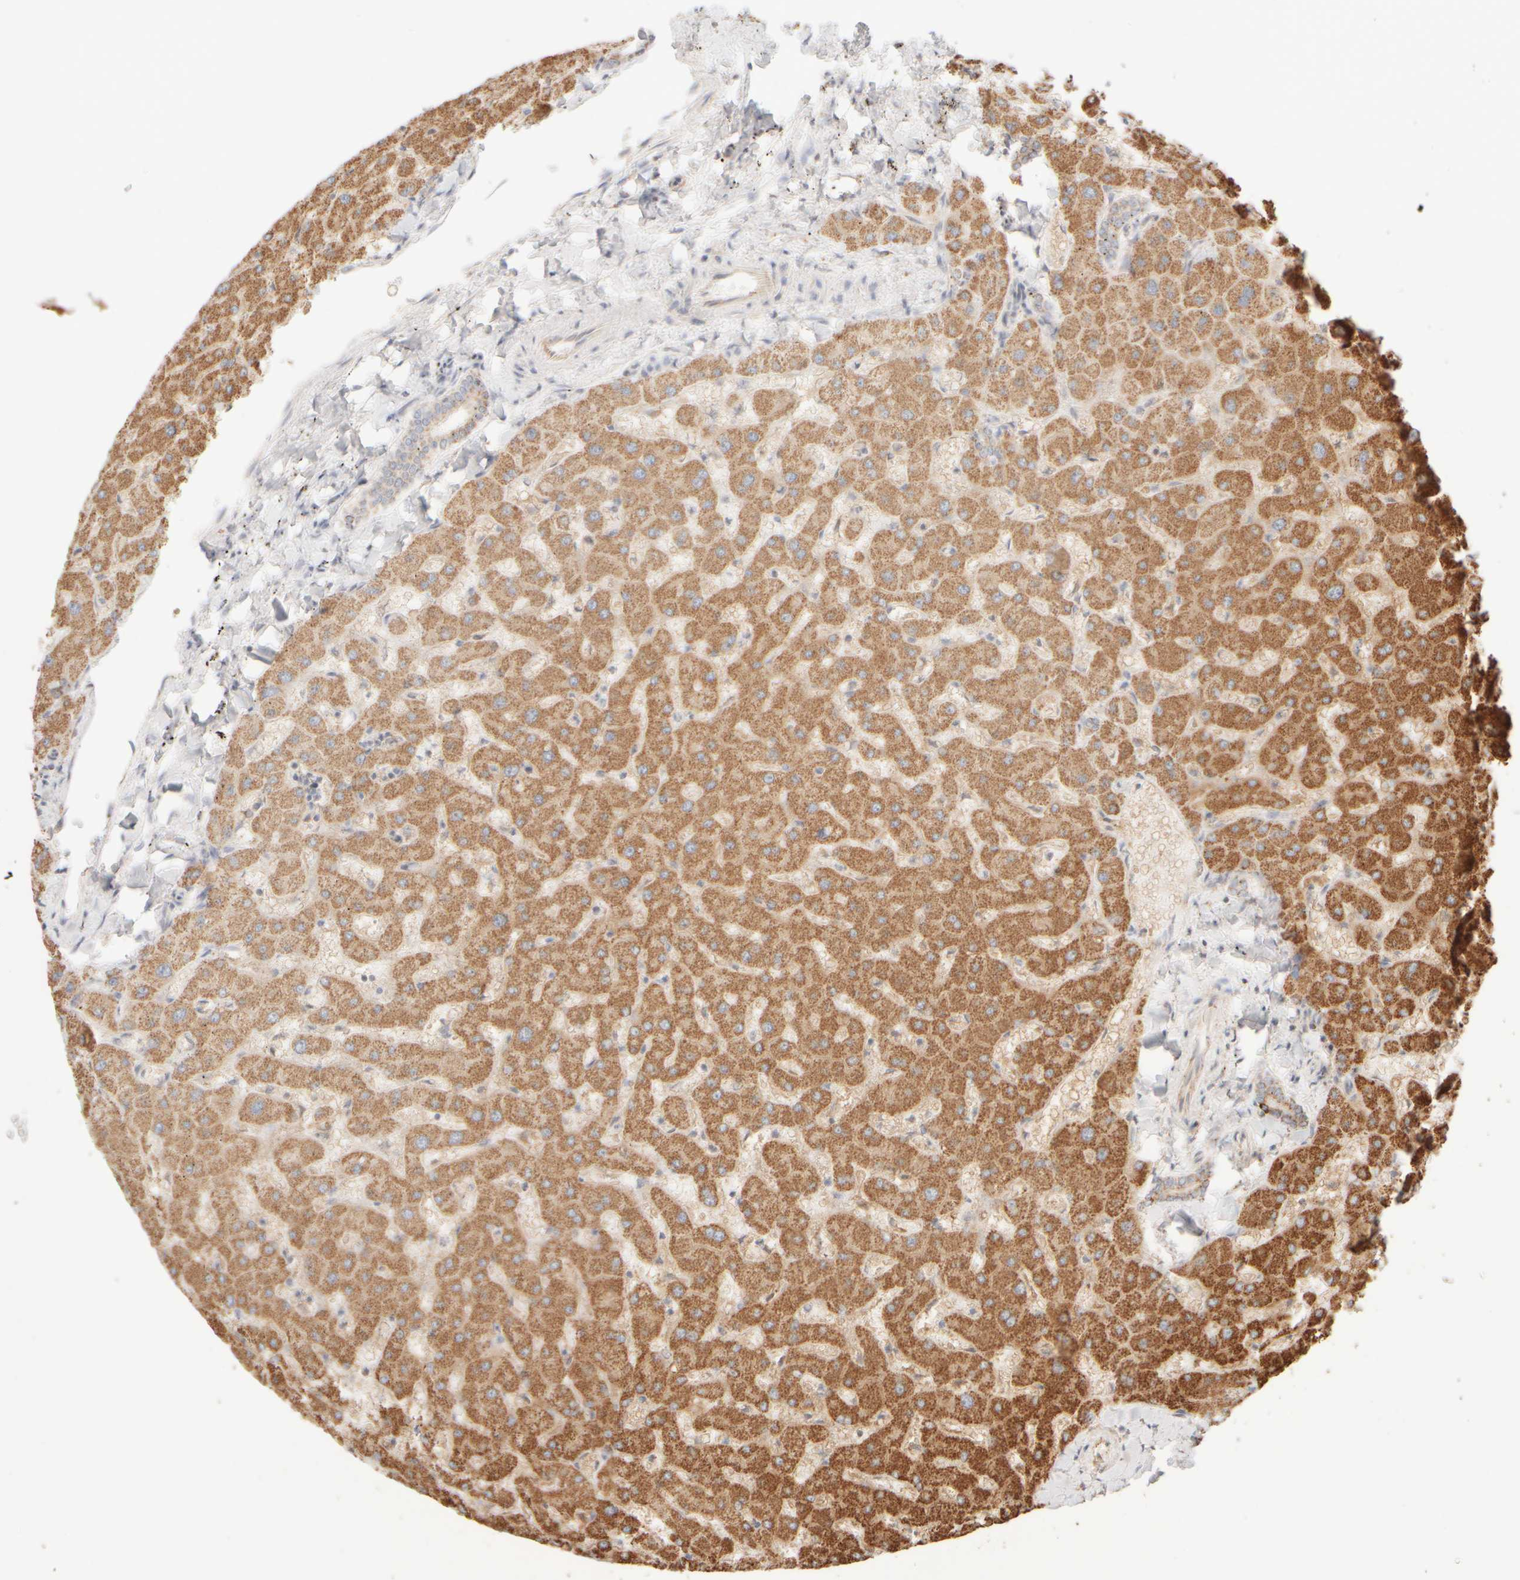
{"staining": {"intensity": "moderate", "quantity": "25%-75%", "location": "cytoplasmic/membranous"}, "tissue": "liver", "cell_type": "Cholangiocytes", "image_type": "normal", "snomed": [{"axis": "morphology", "description": "Normal tissue, NOS"}, {"axis": "topography", "description": "Liver"}], "caption": "This image exhibits immunohistochemistry staining of unremarkable human liver, with medium moderate cytoplasmic/membranous positivity in about 25%-75% of cholangiocytes.", "gene": "APBB2", "patient": {"sex": "female", "age": 63}}